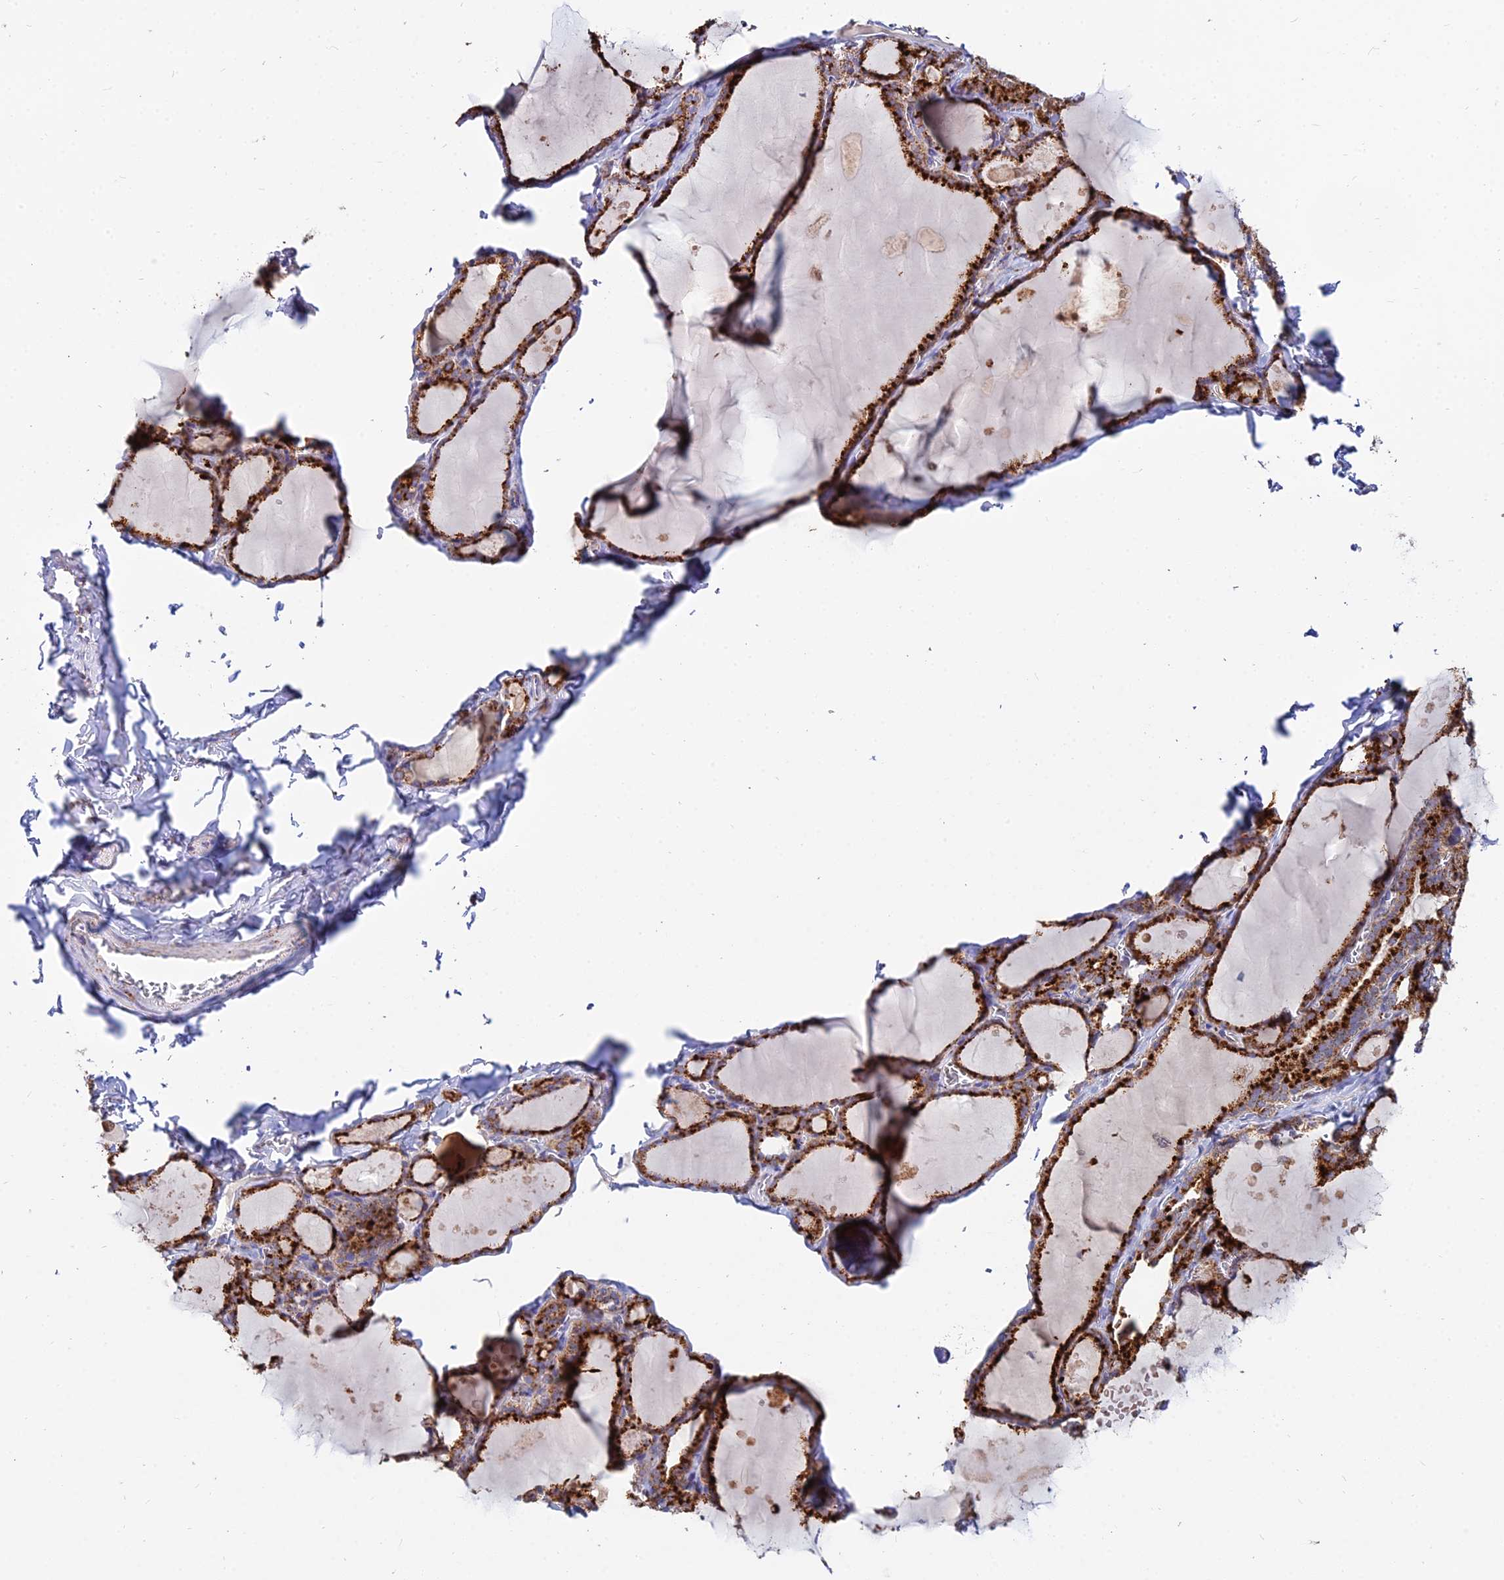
{"staining": {"intensity": "strong", "quantity": ">75%", "location": "cytoplasmic/membranous"}, "tissue": "thyroid gland", "cell_type": "Glandular cells", "image_type": "normal", "snomed": [{"axis": "morphology", "description": "Normal tissue, NOS"}, {"axis": "topography", "description": "Thyroid gland"}], "caption": "High-magnification brightfield microscopy of benign thyroid gland stained with DAB (brown) and counterstained with hematoxylin (blue). glandular cells exhibit strong cytoplasmic/membranous positivity is present in approximately>75% of cells.", "gene": "PNLIPRP3", "patient": {"sex": "male", "age": 56}}